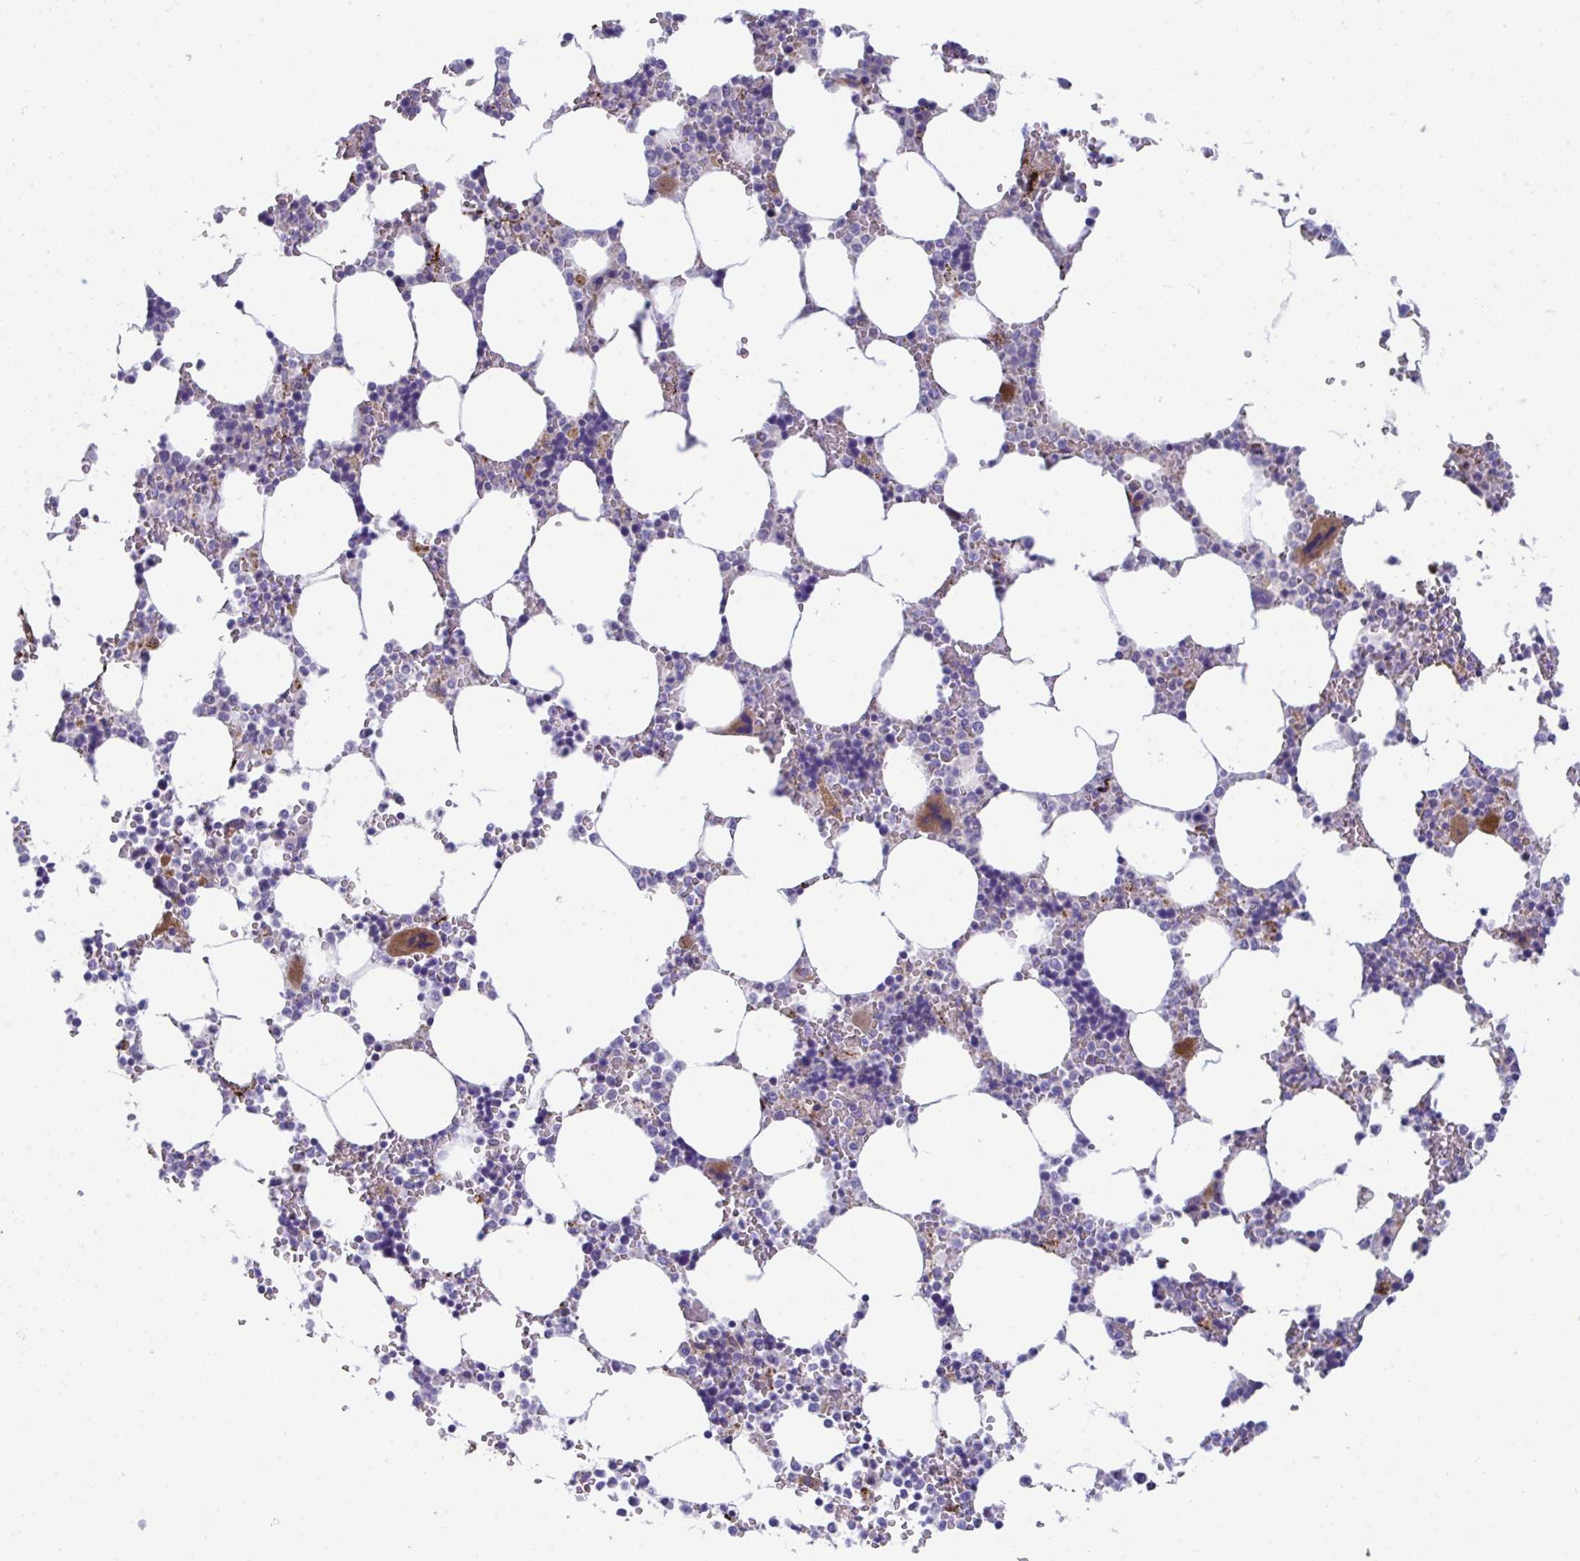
{"staining": {"intensity": "moderate", "quantity": "<25%", "location": "cytoplasmic/membranous"}, "tissue": "bone marrow", "cell_type": "Hematopoietic cells", "image_type": "normal", "snomed": [{"axis": "morphology", "description": "Normal tissue, NOS"}, {"axis": "topography", "description": "Bone marrow"}], "caption": "Immunohistochemical staining of normal human bone marrow exhibits <25% levels of moderate cytoplasmic/membranous protein positivity in about <25% of hematopoietic cells.", "gene": "TOR1AIP2", "patient": {"sex": "male", "age": 64}}